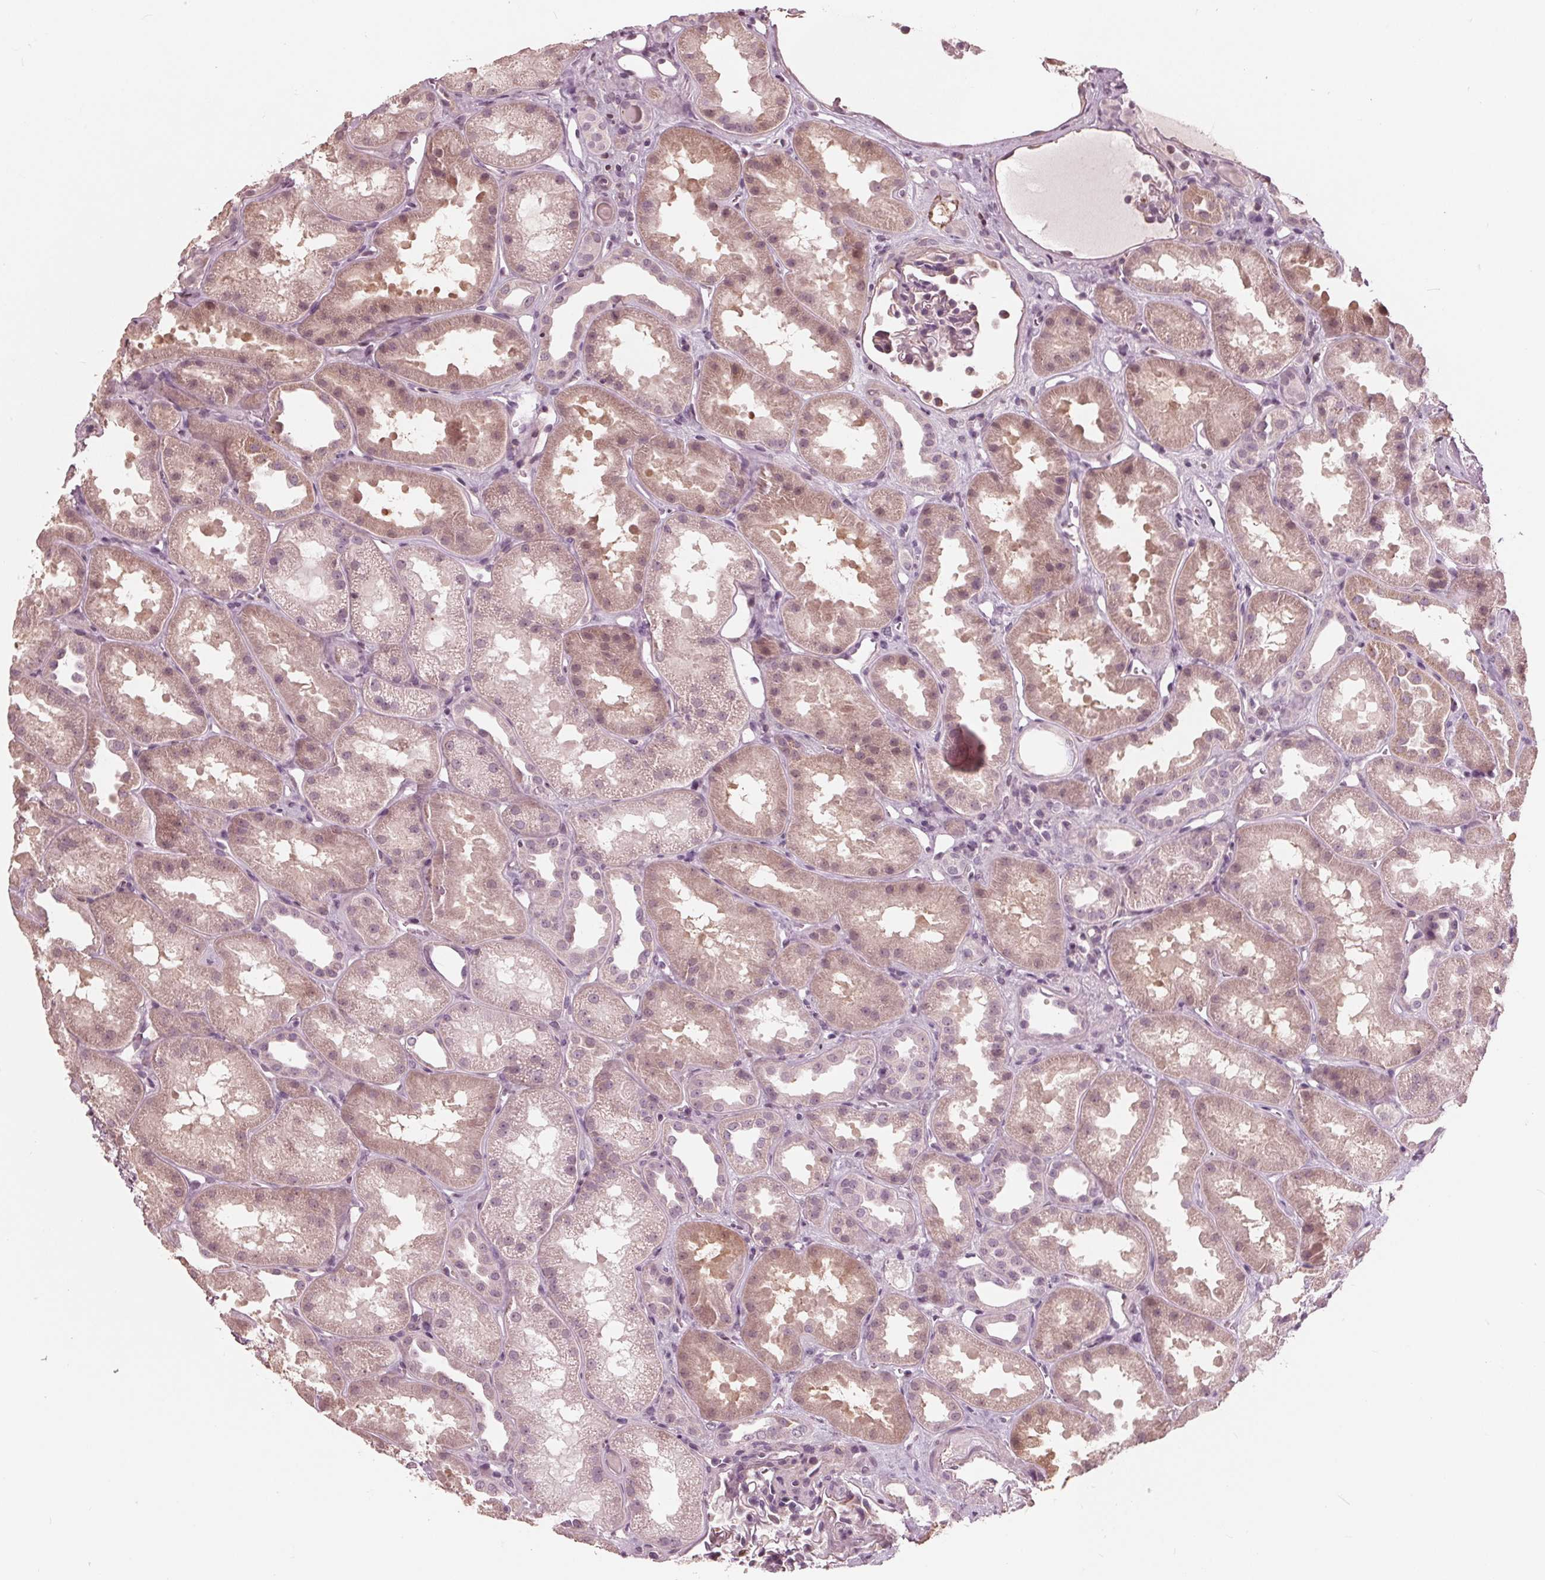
{"staining": {"intensity": "negative", "quantity": "none", "location": "none"}, "tissue": "kidney", "cell_type": "Cells in glomeruli", "image_type": "normal", "snomed": [{"axis": "morphology", "description": "Normal tissue, NOS"}, {"axis": "topography", "description": "Kidney"}], "caption": "DAB (3,3'-diaminobenzidine) immunohistochemical staining of unremarkable human kidney exhibits no significant staining in cells in glomeruli.", "gene": "ING3", "patient": {"sex": "male", "age": 61}}